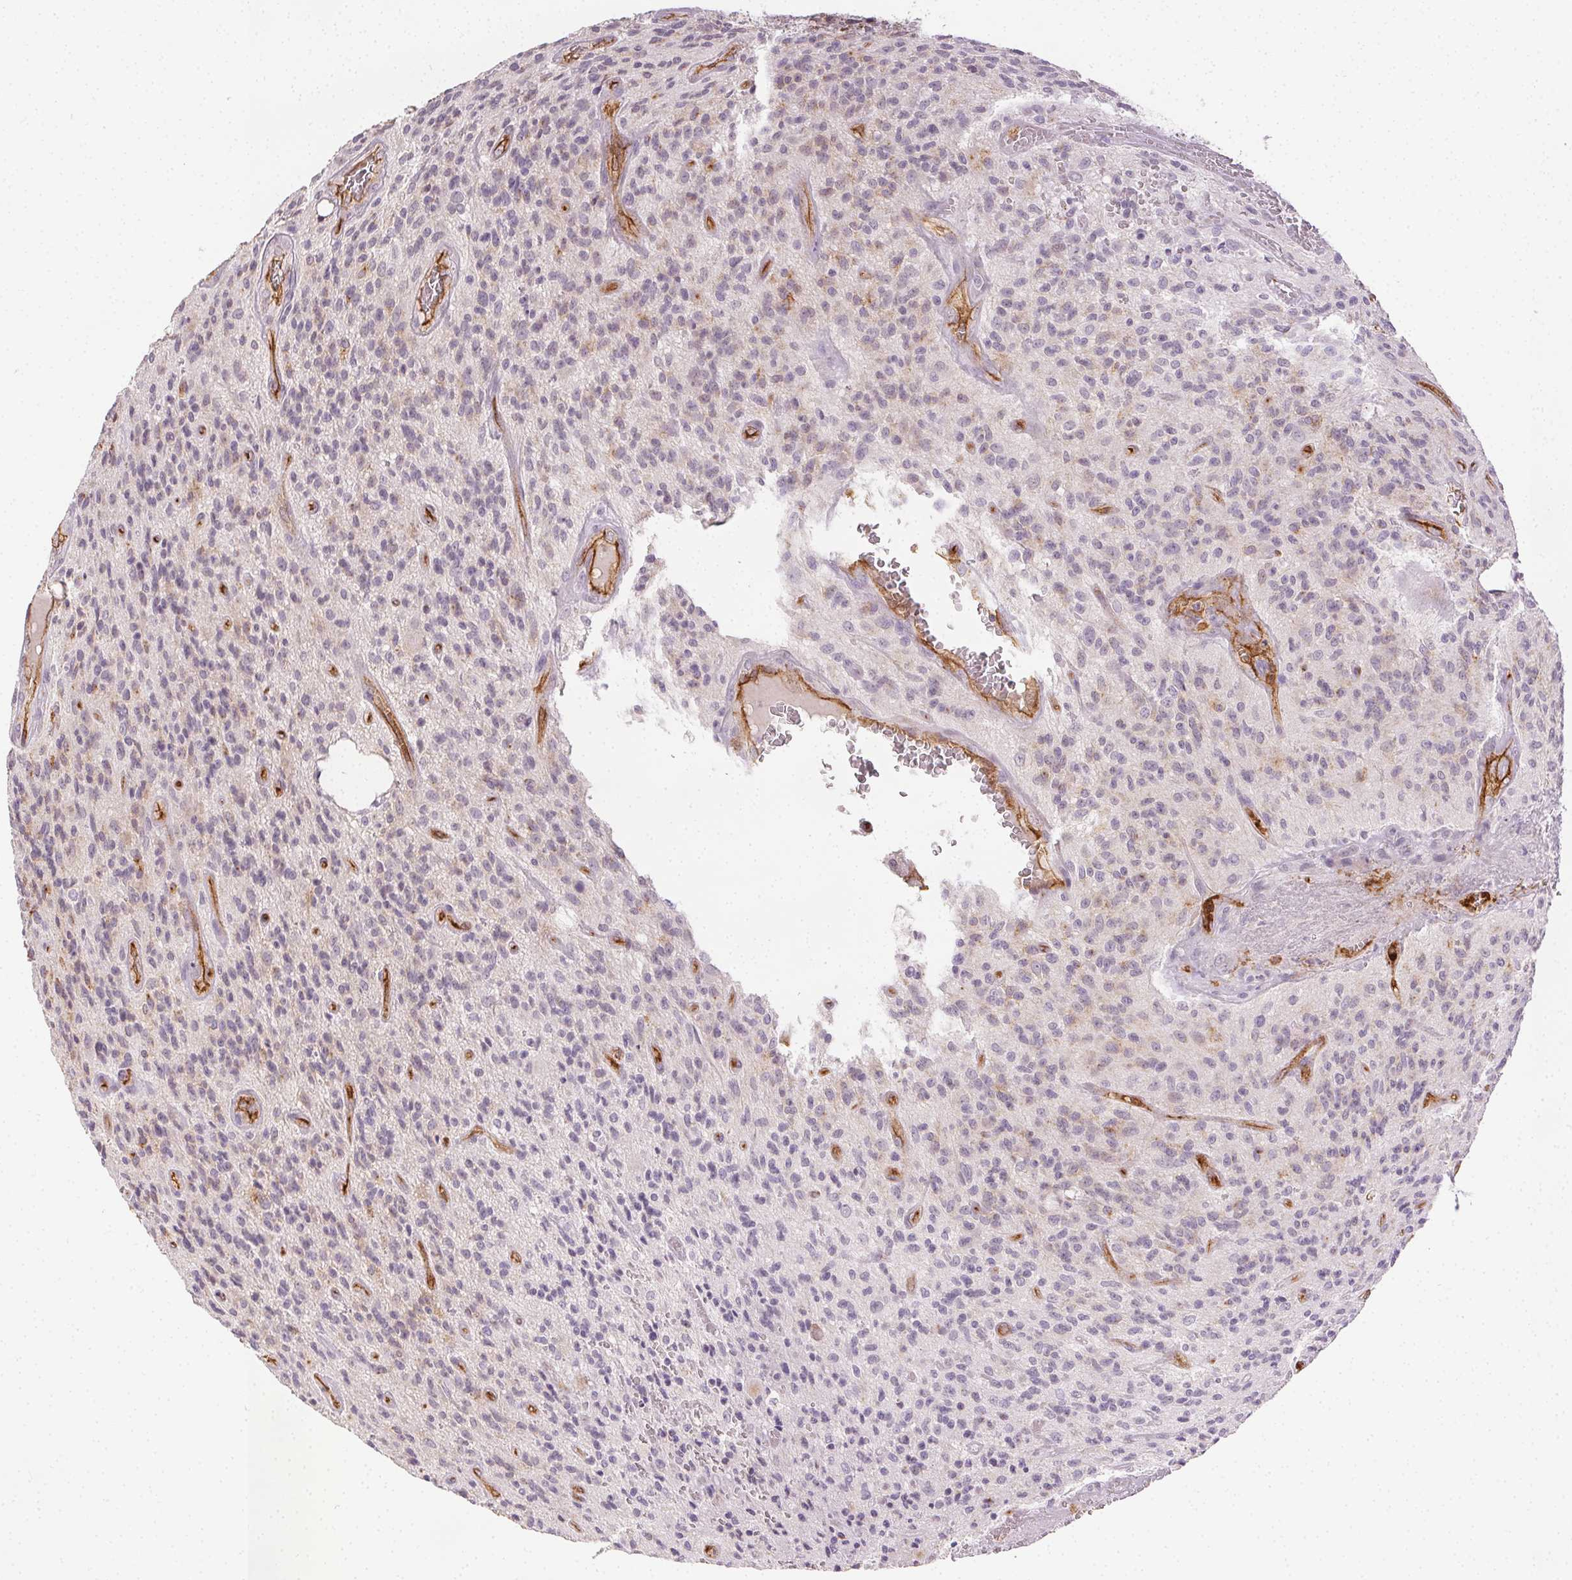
{"staining": {"intensity": "negative", "quantity": "none", "location": "none"}, "tissue": "glioma", "cell_type": "Tumor cells", "image_type": "cancer", "snomed": [{"axis": "morphology", "description": "Glioma, malignant, High grade"}, {"axis": "topography", "description": "Brain"}], "caption": "Immunohistochemical staining of human high-grade glioma (malignant) shows no significant positivity in tumor cells.", "gene": "PODXL", "patient": {"sex": "male", "age": 76}}